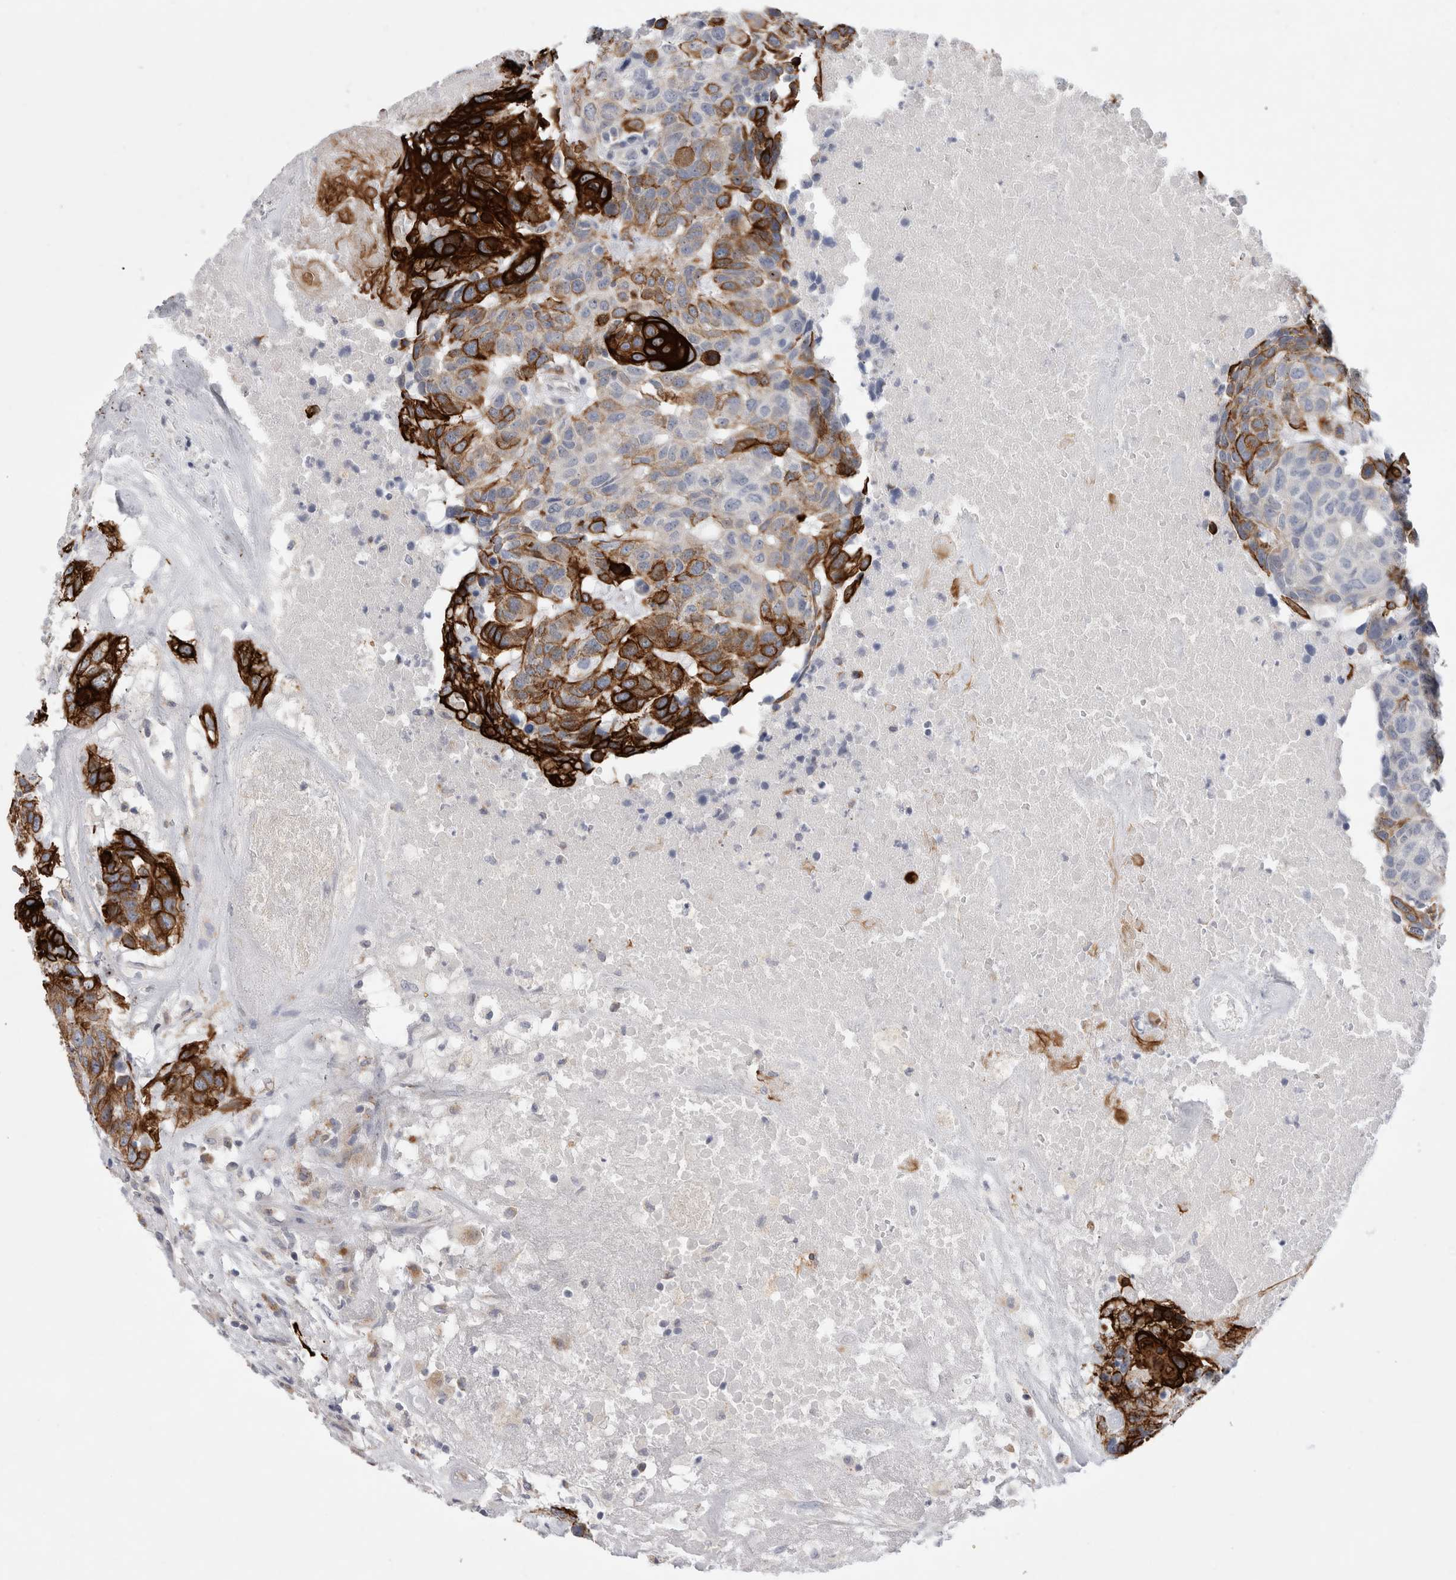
{"staining": {"intensity": "strong", "quantity": "25%-75%", "location": "cytoplasmic/membranous"}, "tissue": "head and neck cancer", "cell_type": "Tumor cells", "image_type": "cancer", "snomed": [{"axis": "morphology", "description": "Squamous cell carcinoma, NOS"}, {"axis": "topography", "description": "Head-Neck"}], "caption": "This histopathology image reveals IHC staining of squamous cell carcinoma (head and neck), with high strong cytoplasmic/membranous staining in about 25%-75% of tumor cells.", "gene": "GAA", "patient": {"sex": "male", "age": 66}}